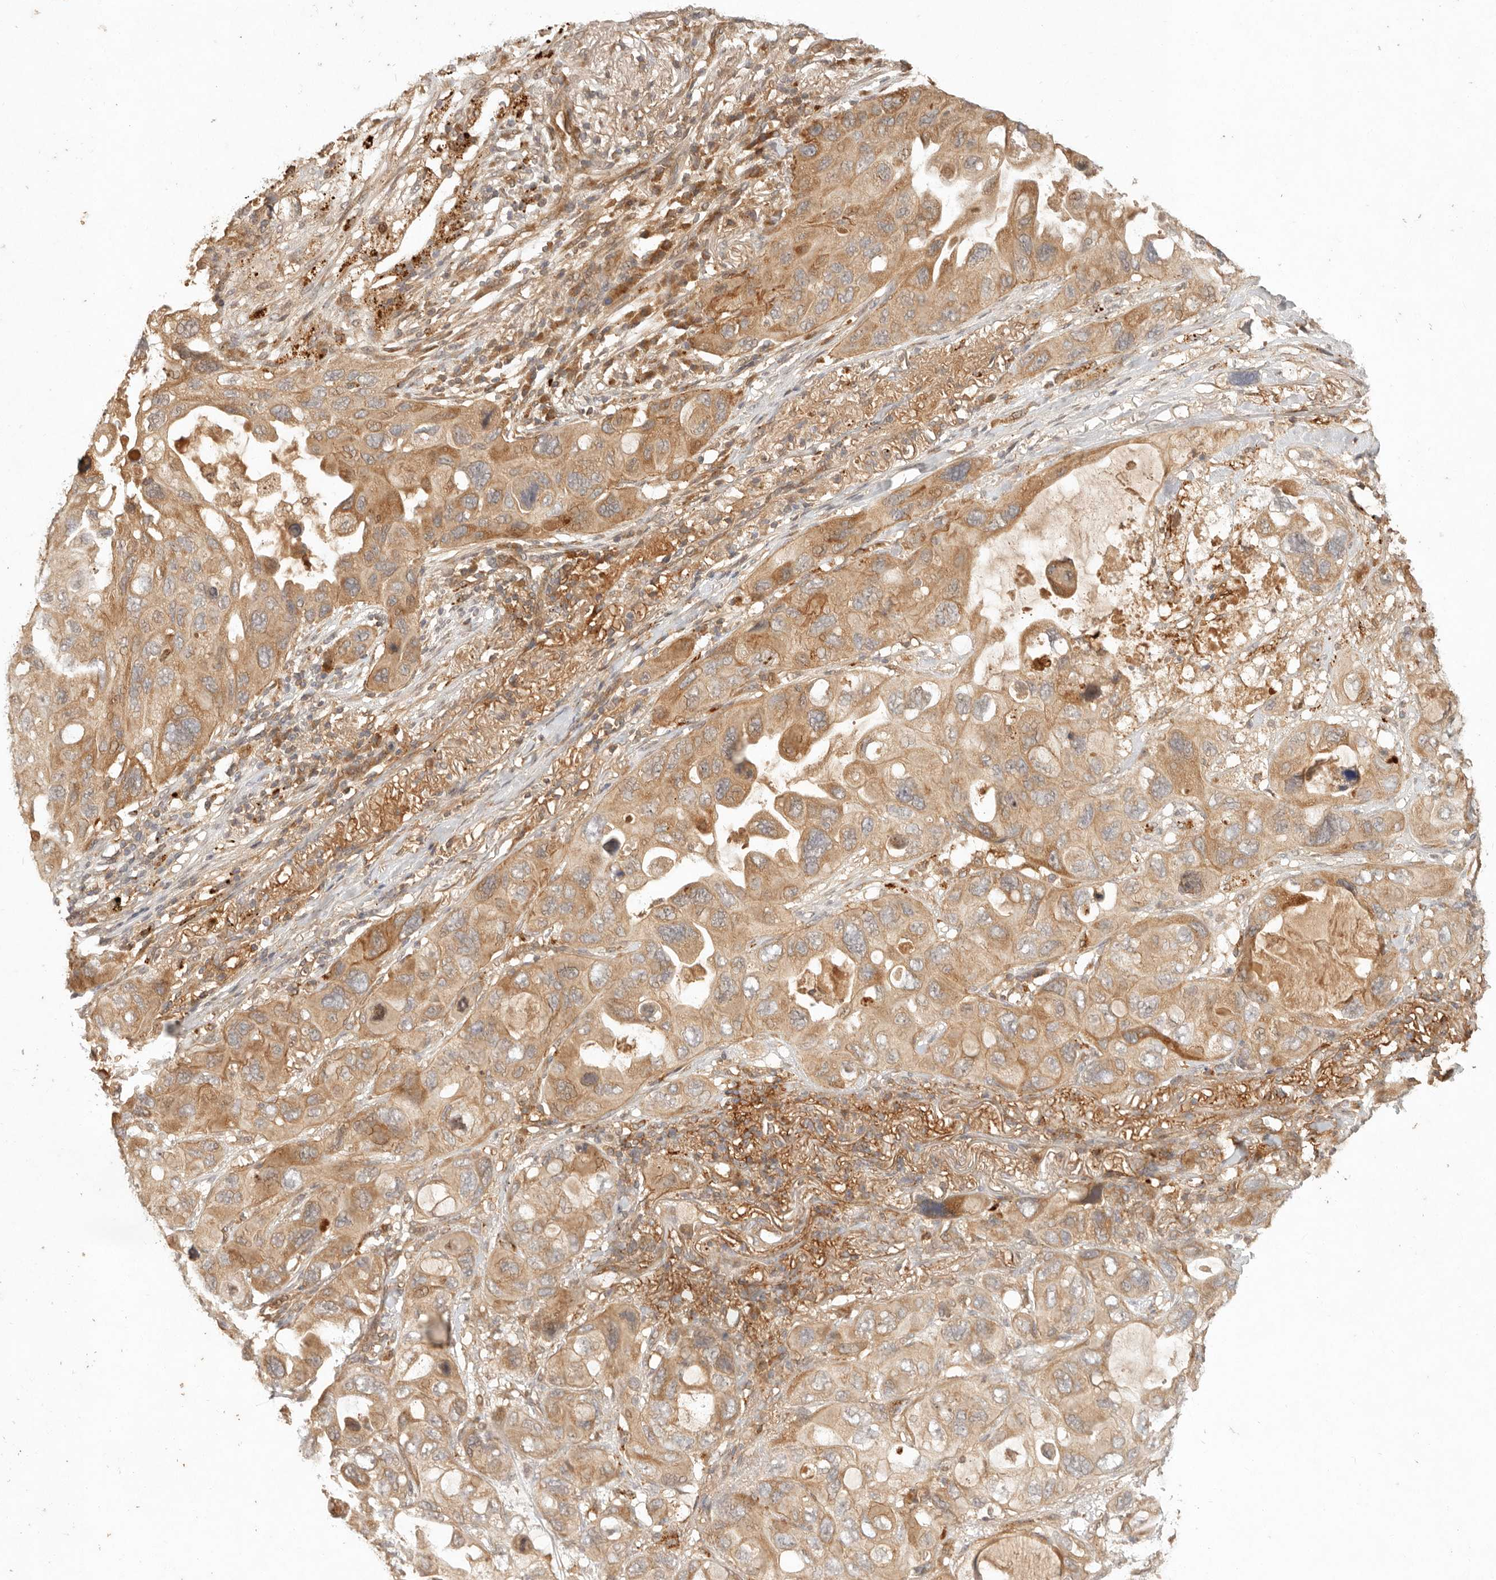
{"staining": {"intensity": "moderate", "quantity": ">75%", "location": "cytoplasmic/membranous"}, "tissue": "lung cancer", "cell_type": "Tumor cells", "image_type": "cancer", "snomed": [{"axis": "morphology", "description": "Squamous cell carcinoma, NOS"}, {"axis": "topography", "description": "Lung"}], "caption": "Immunohistochemistry (IHC) histopathology image of human lung cancer (squamous cell carcinoma) stained for a protein (brown), which demonstrates medium levels of moderate cytoplasmic/membranous expression in about >75% of tumor cells.", "gene": "ANKRD61", "patient": {"sex": "female", "age": 73}}